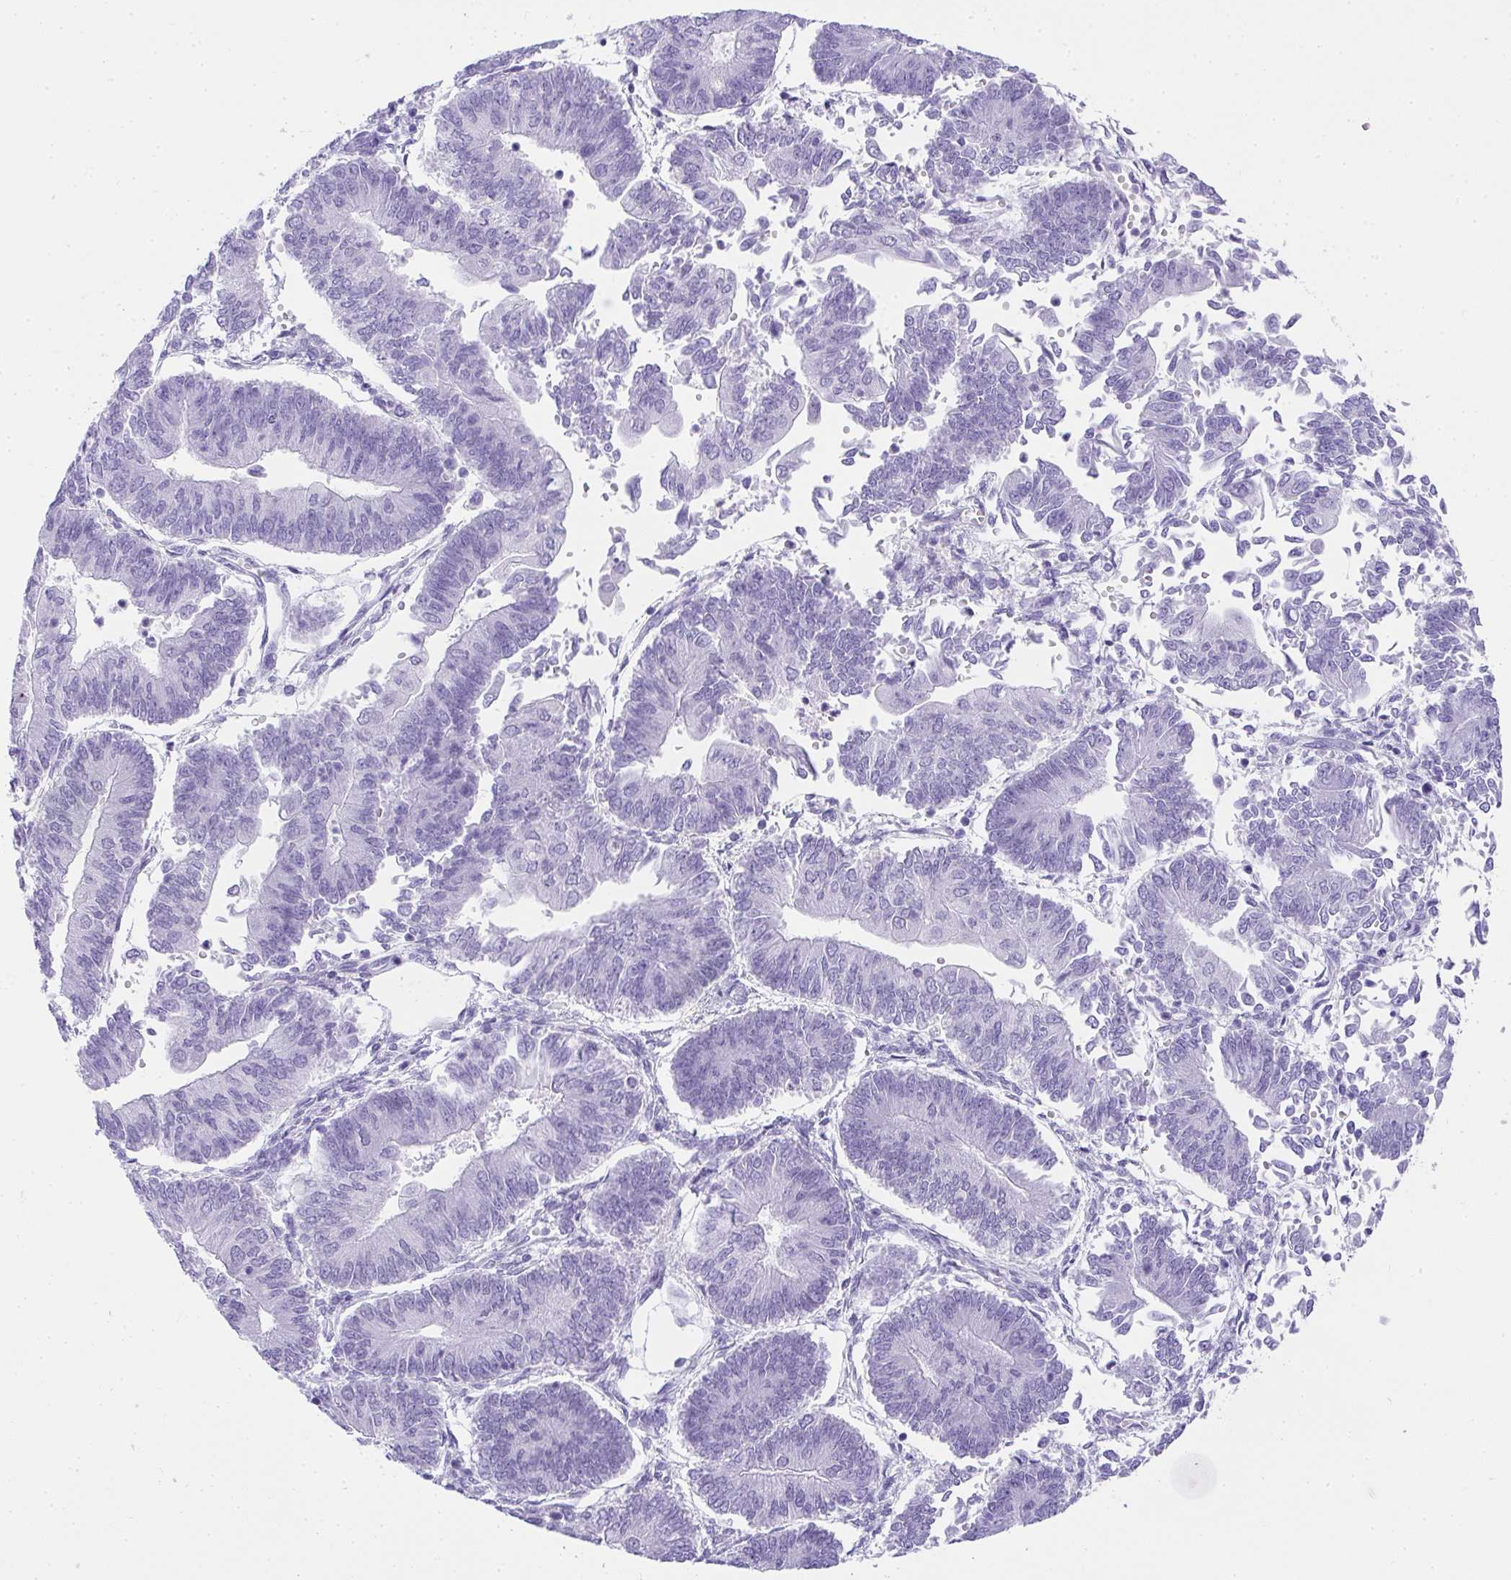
{"staining": {"intensity": "negative", "quantity": "none", "location": "none"}, "tissue": "endometrial cancer", "cell_type": "Tumor cells", "image_type": "cancer", "snomed": [{"axis": "morphology", "description": "Adenocarcinoma, NOS"}, {"axis": "topography", "description": "Endometrium"}], "caption": "This is an immunohistochemistry (IHC) micrograph of human endometrial cancer (adenocarcinoma). There is no staining in tumor cells.", "gene": "AVIL", "patient": {"sex": "female", "age": 65}}